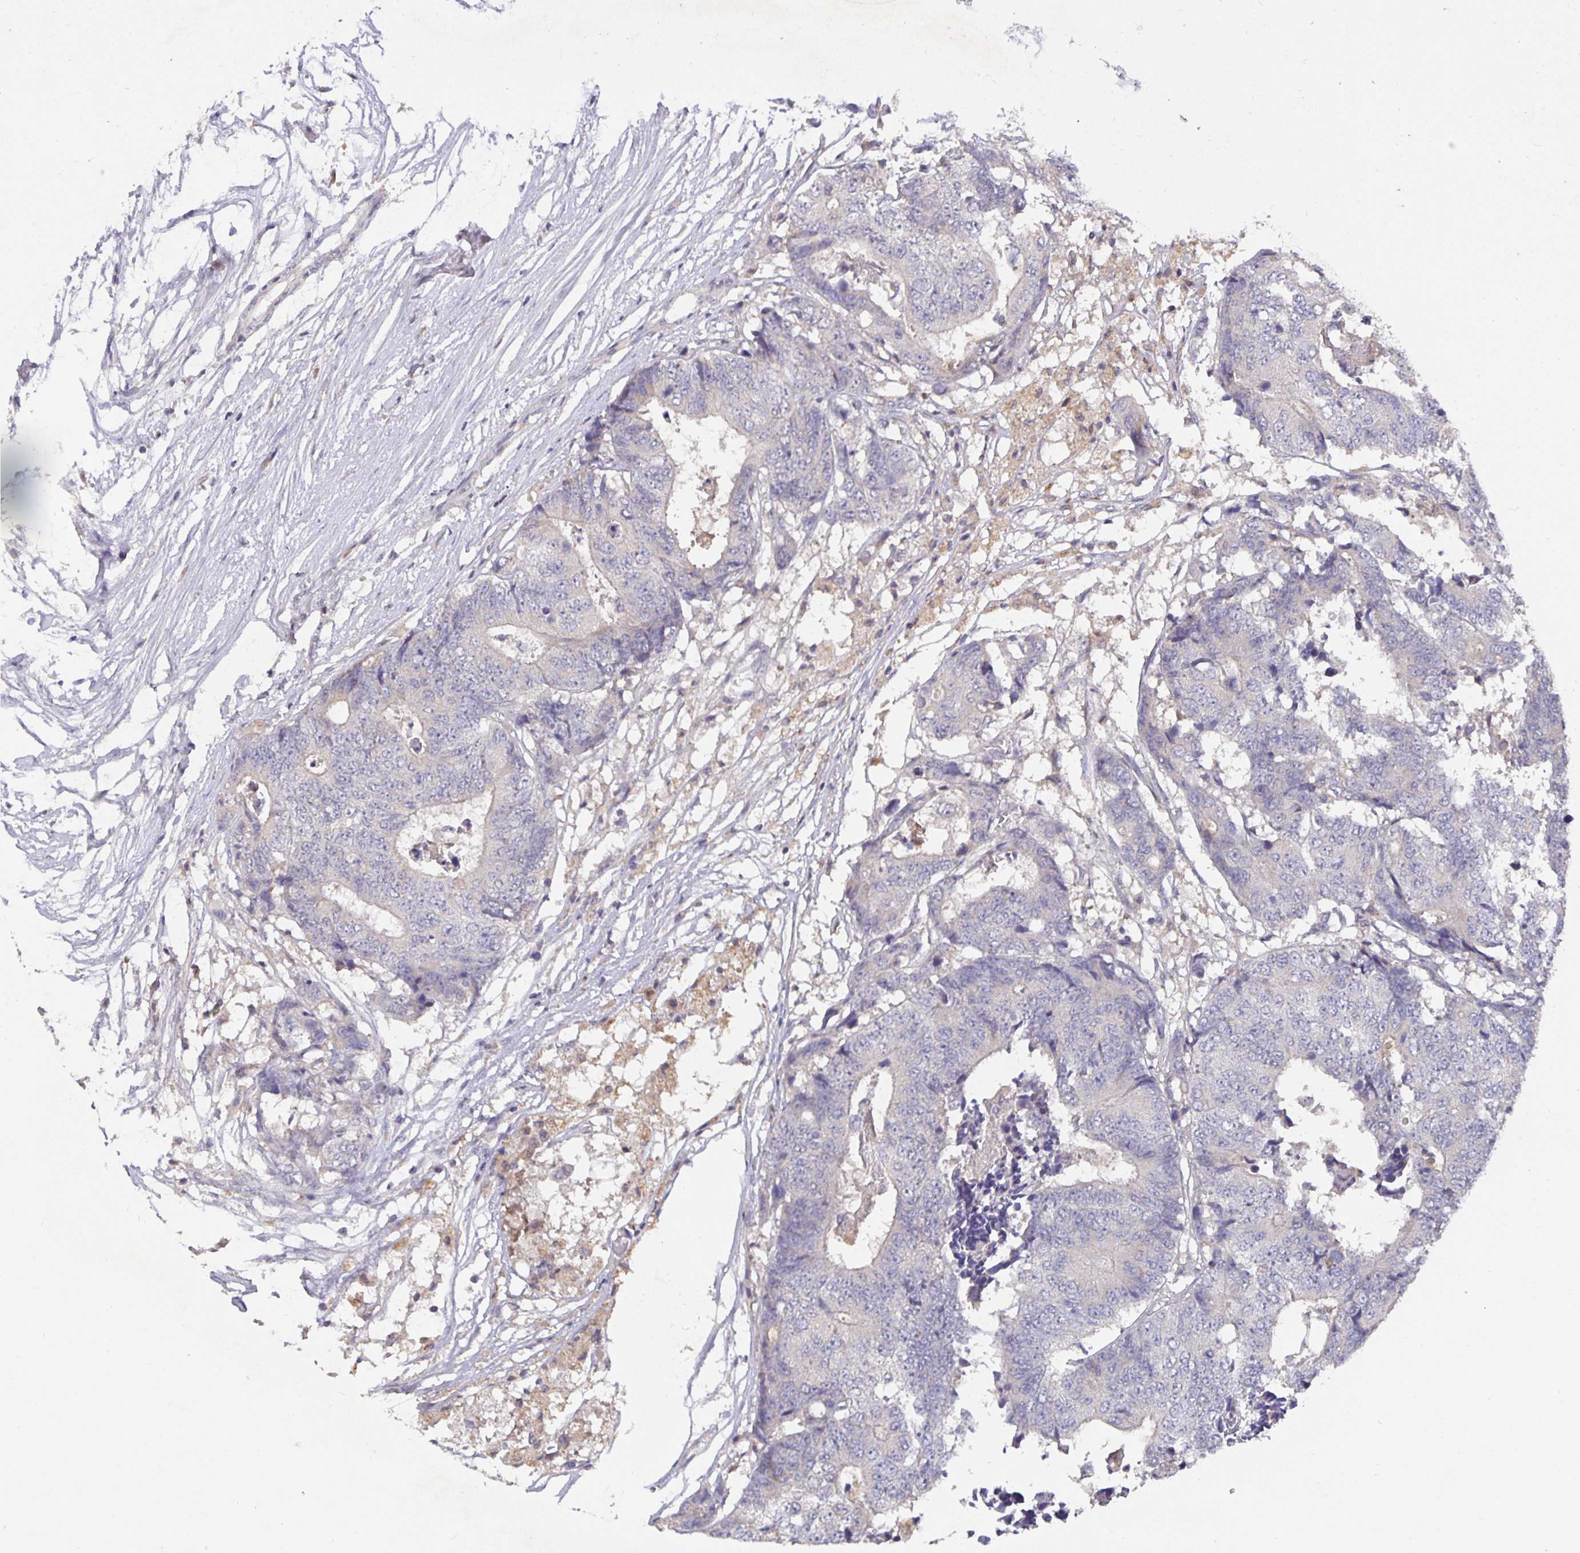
{"staining": {"intensity": "negative", "quantity": "none", "location": "none"}, "tissue": "colorectal cancer", "cell_type": "Tumor cells", "image_type": "cancer", "snomed": [{"axis": "morphology", "description": "Adenocarcinoma, NOS"}, {"axis": "topography", "description": "Colon"}], "caption": "The histopathology image reveals no staining of tumor cells in colorectal cancer (adenocarcinoma). (DAB (3,3'-diaminobenzidine) IHC, high magnification).", "gene": "HEPN1", "patient": {"sex": "female", "age": 48}}